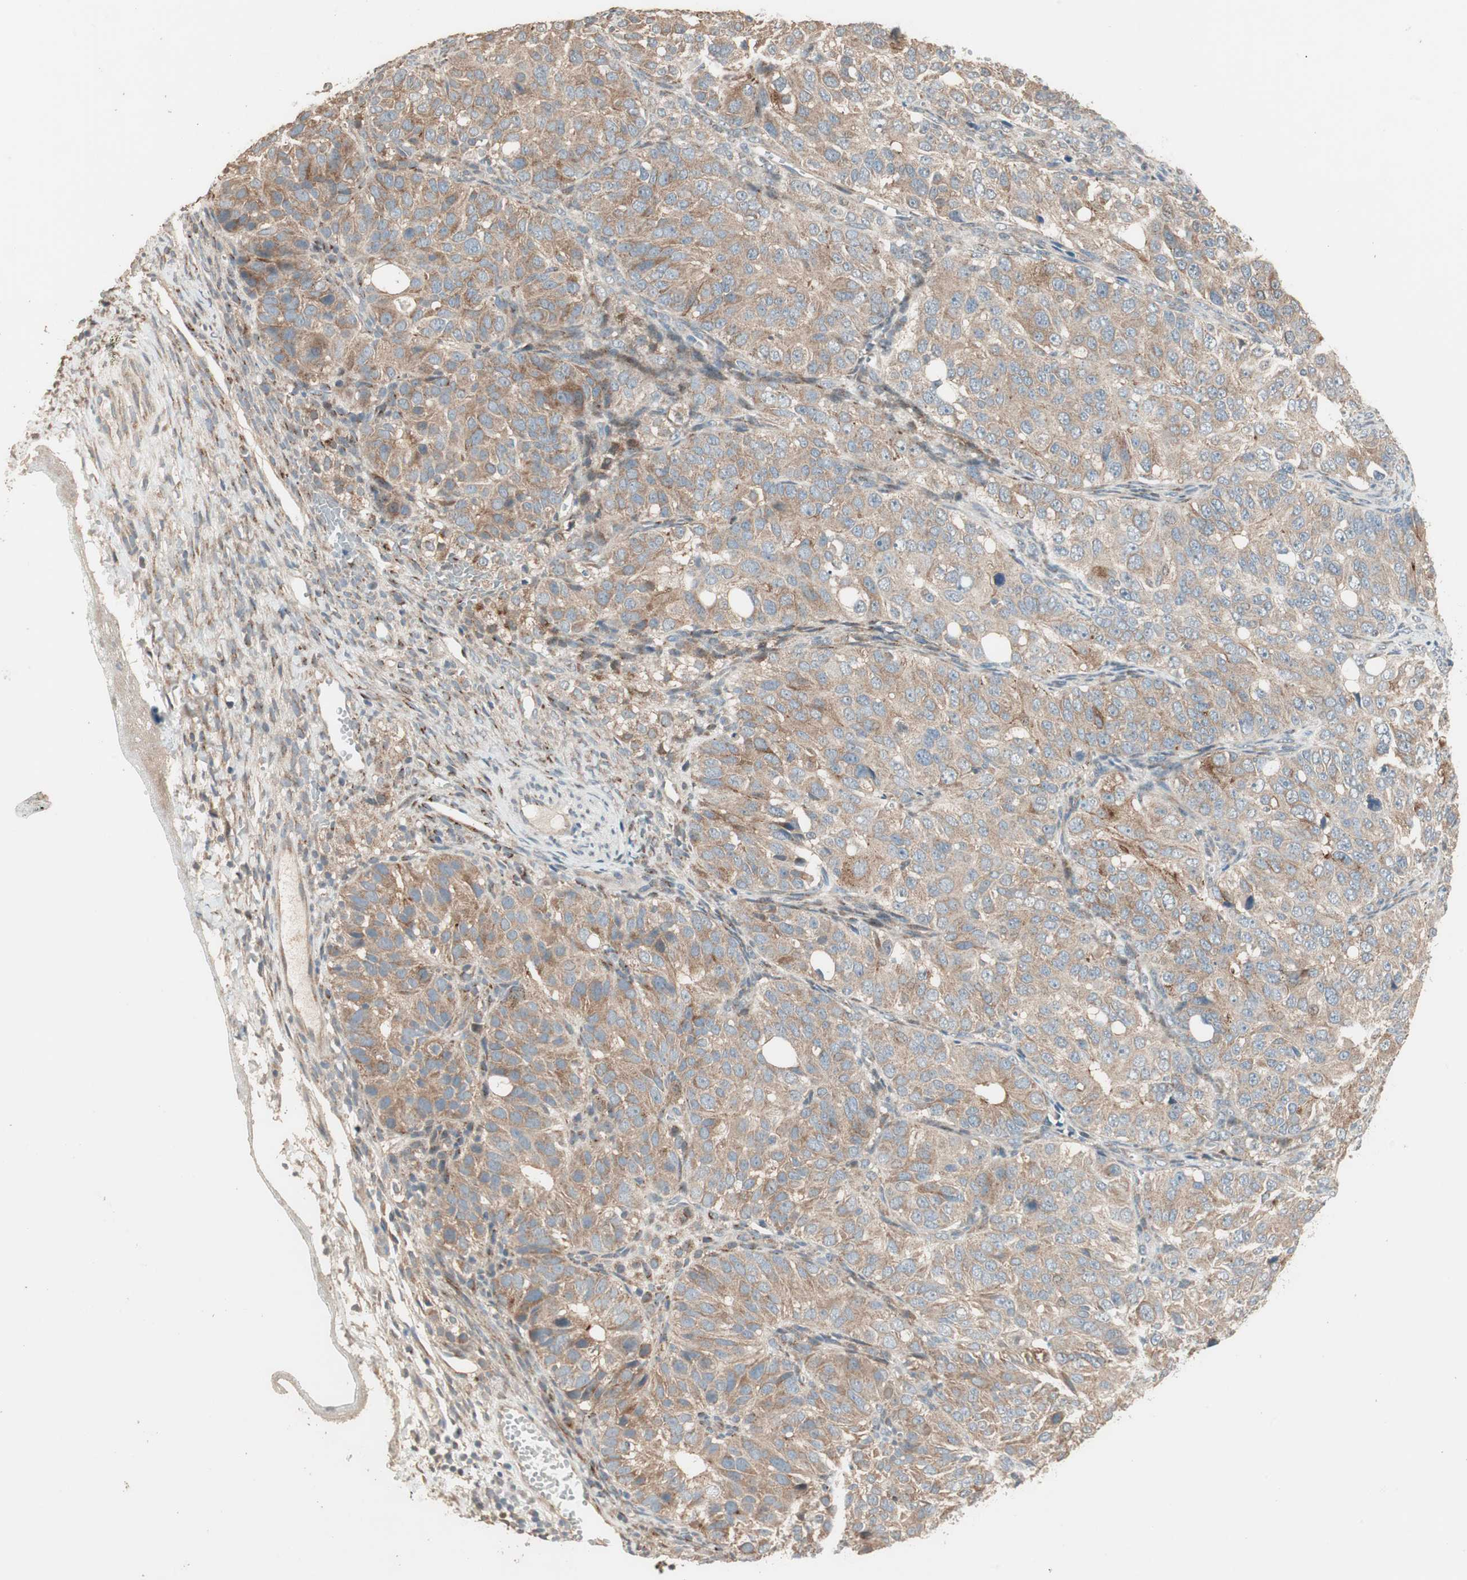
{"staining": {"intensity": "moderate", "quantity": ">75%", "location": "cytoplasmic/membranous"}, "tissue": "ovarian cancer", "cell_type": "Tumor cells", "image_type": "cancer", "snomed": [{"axis": "morphology", "description": "Carcinoma, endometroid"}, {"axis": "topography", "description": "Ovary"}], "caption": "Ovarian cancer stained for a protein (brown) shows moderate cytoplasmic/membranous positive expression in about >75% of tumor cells.", "gene": "RARRES1", "patient": {"sex": "female", "age": 51}}